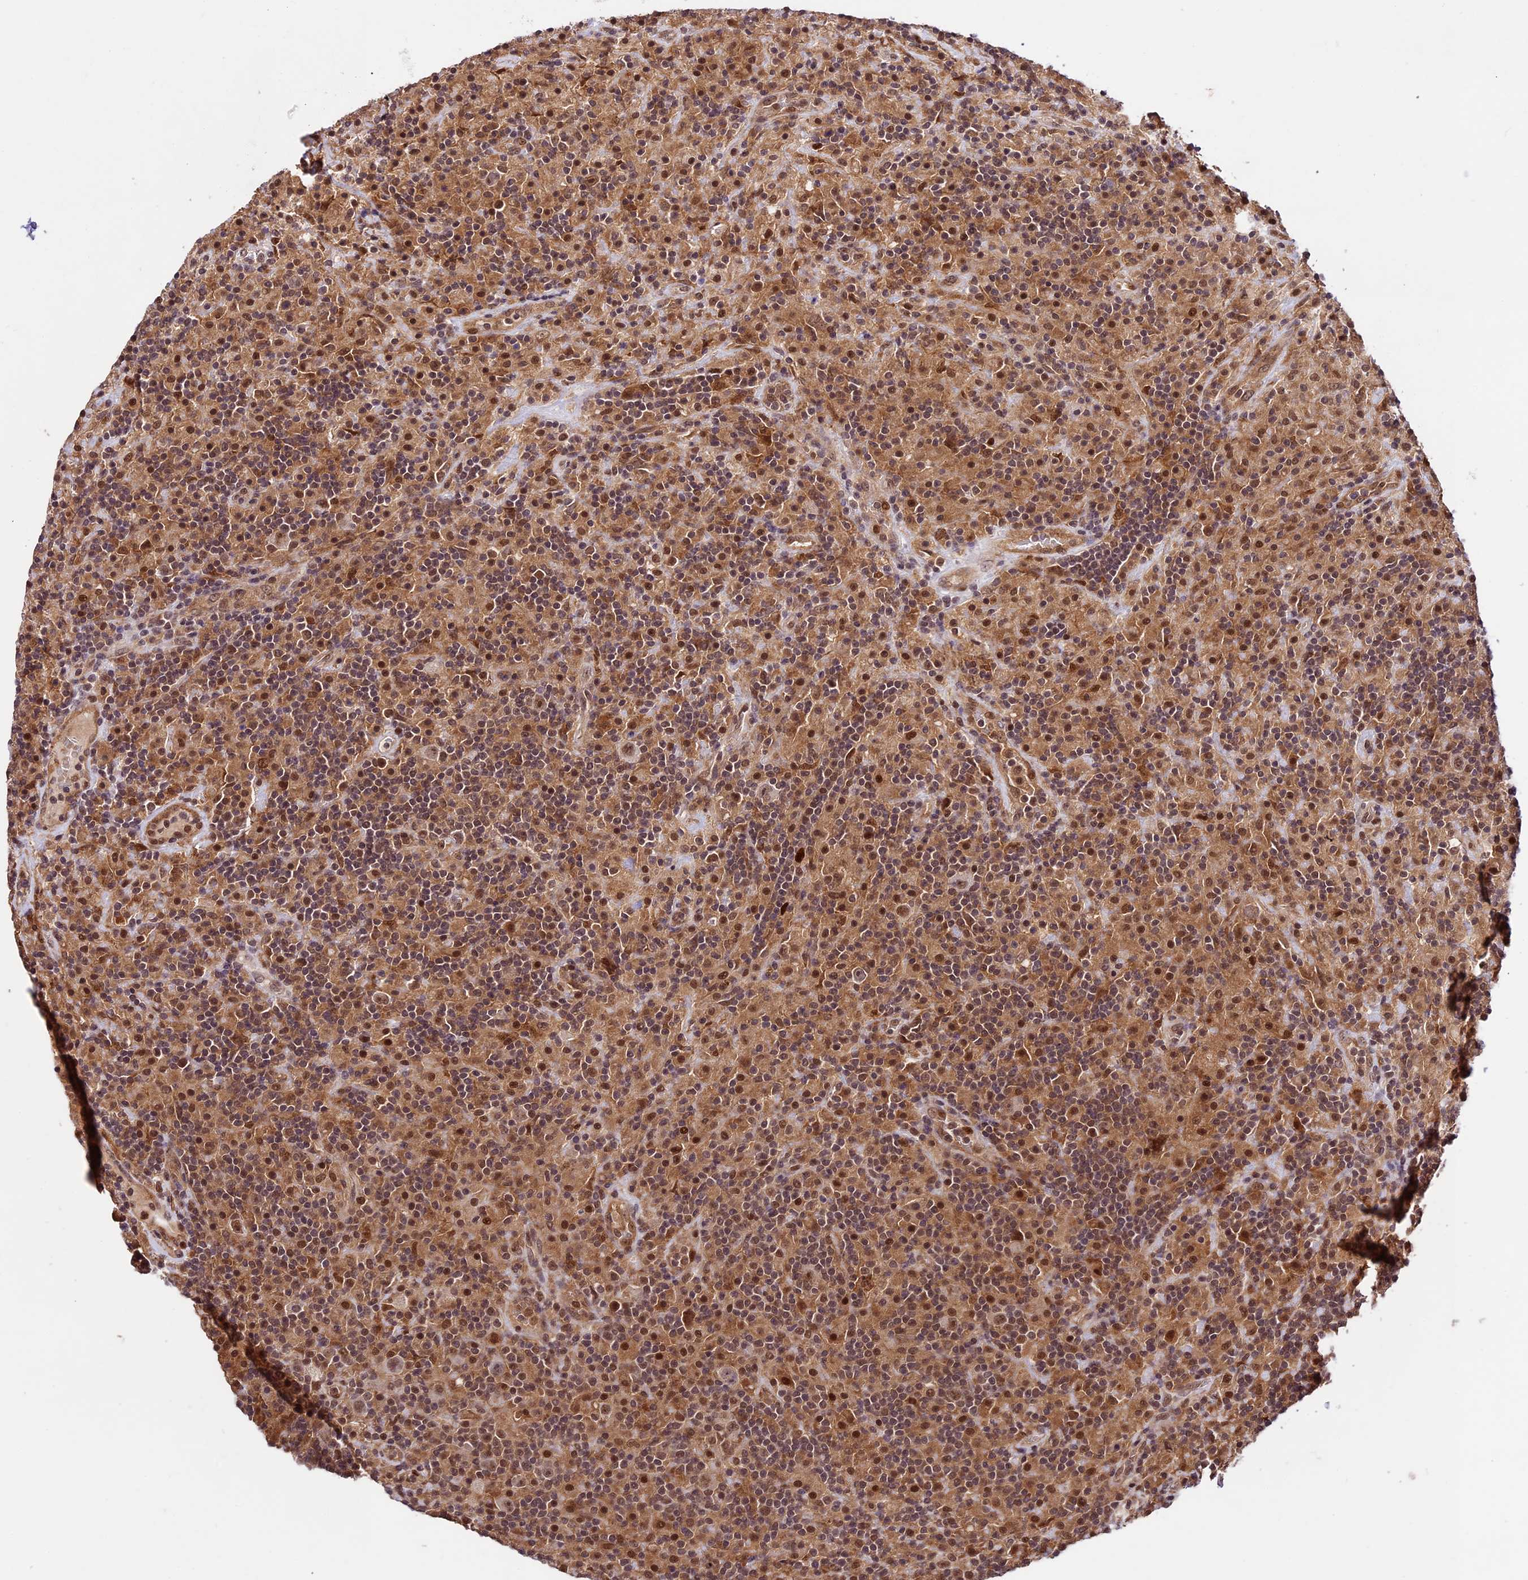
{"staining": {"intensity": "moderate", "quantity": ">75%", "location": "nuclear"}, "tissue": "lymphoma", "cell_type": "Tumor cells", "image_type": "cancer", "snomed": [{"axis": "morphology", "description": "Hodgkin's disease, NOS"}, {"axis": "topography", "description": "Lymph node"}], "caption": "Protein analysis of Hodgkin's disease tissue exhibits moderate nuclear positivity in approximately >75% of tumor cells.", "gene": "DHX38", "patient": {"sex": "male", "age": 70}}